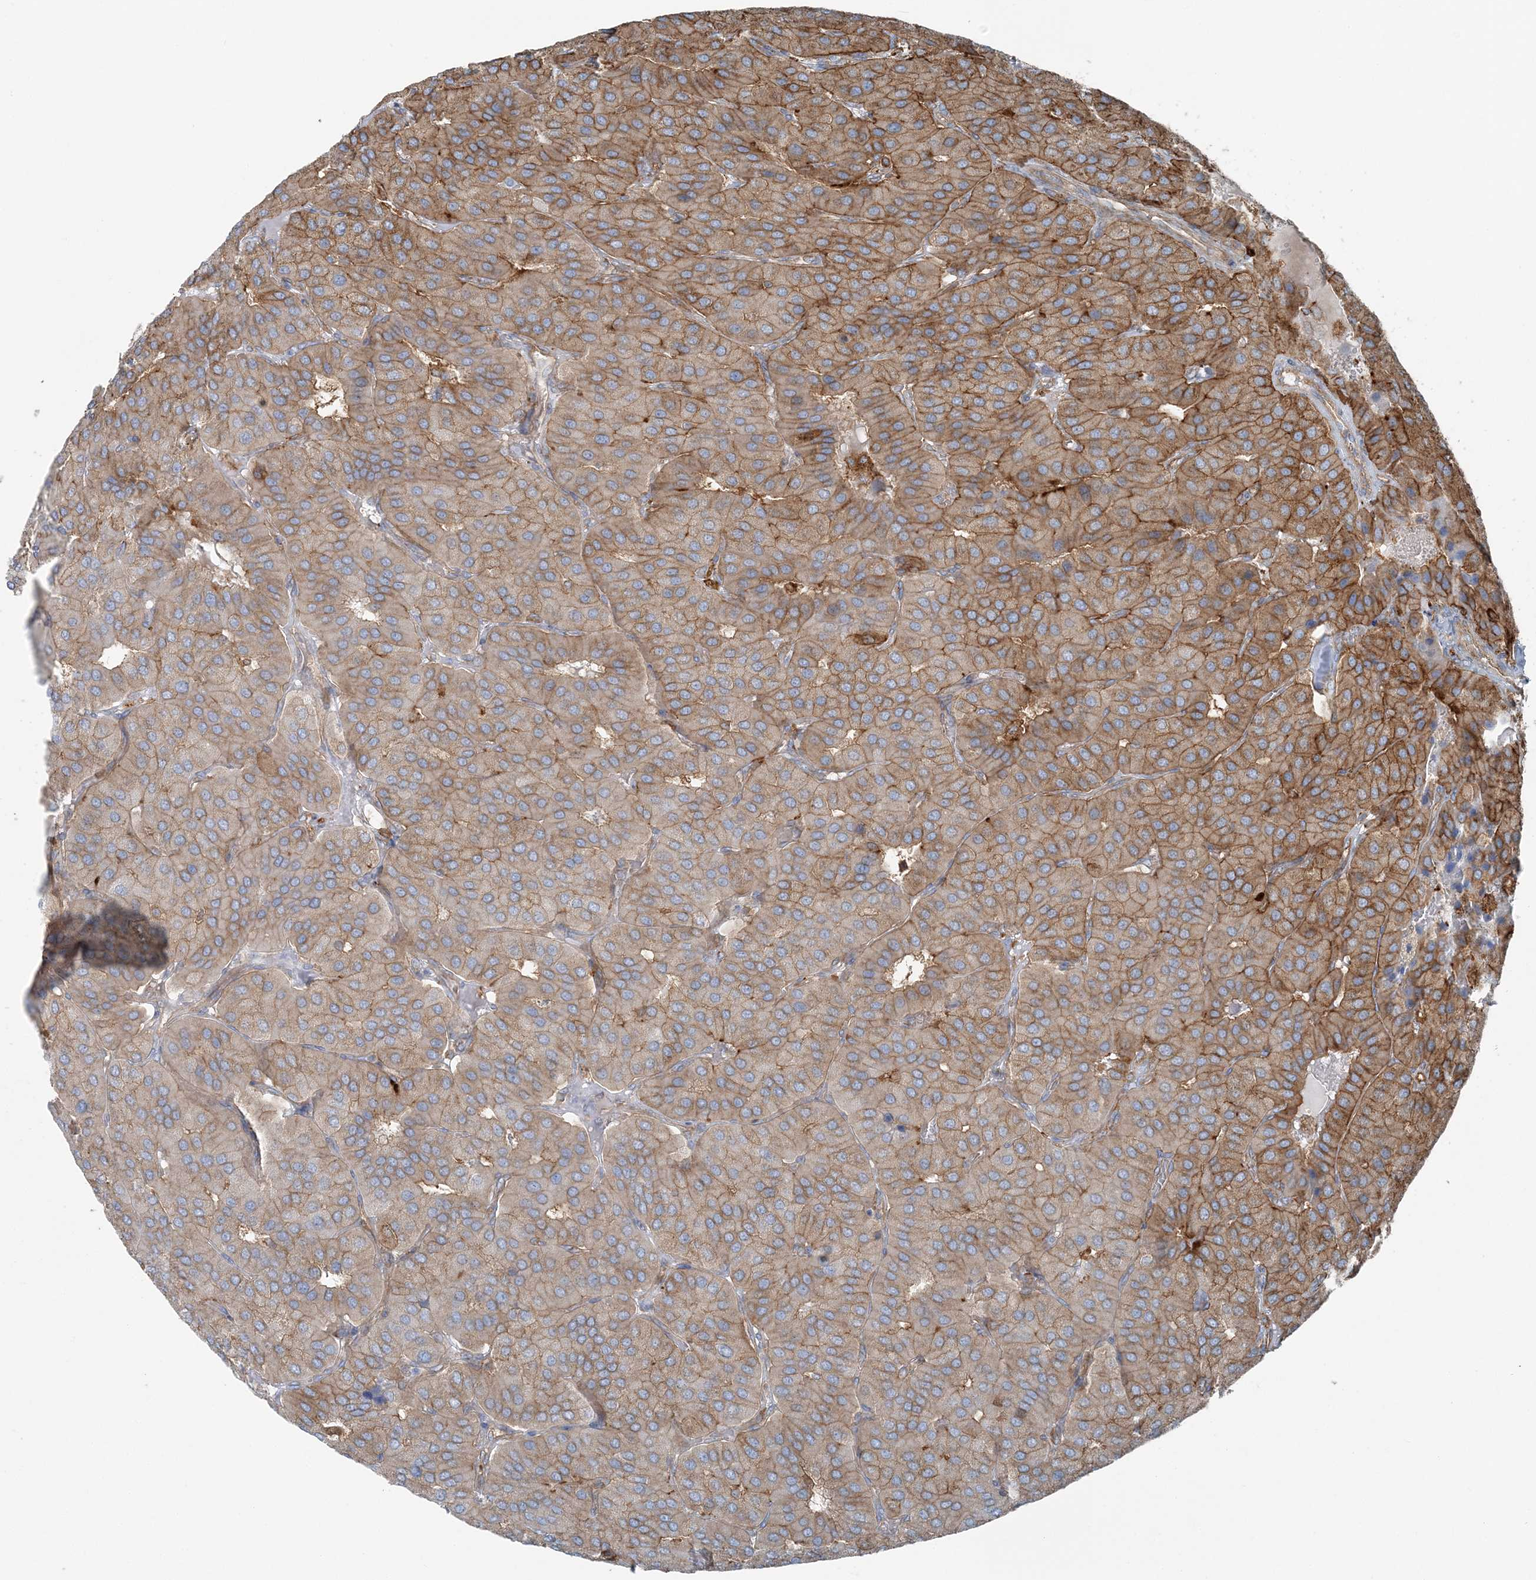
{"staining": {"intensity": "moderate", "quantity": ">75%", "location": "cytoplasmic/membranous"}, "tissue": "parathyroid gland", "cell_type": "Glandular cells", "image_type": "normal", "snomed": [{"axis": "morphology", "description": "Normal tissue, NOS"}, {"axis": "morphology", "description": "Adenoma, NOS"}, {"axis": "topography", "description": "Parathyroid gland"}], "caption": "Immunohistochemistry (IHC) histopathology image of unremarkable parathyroid gland stained for a protein (brown), which demonstrates medium levels of moderate cytoplasmic/membranous positivity in about >75% of glandular cells.", "gene": "SNX2", "patient": {"sex": "female", "age": 86}}